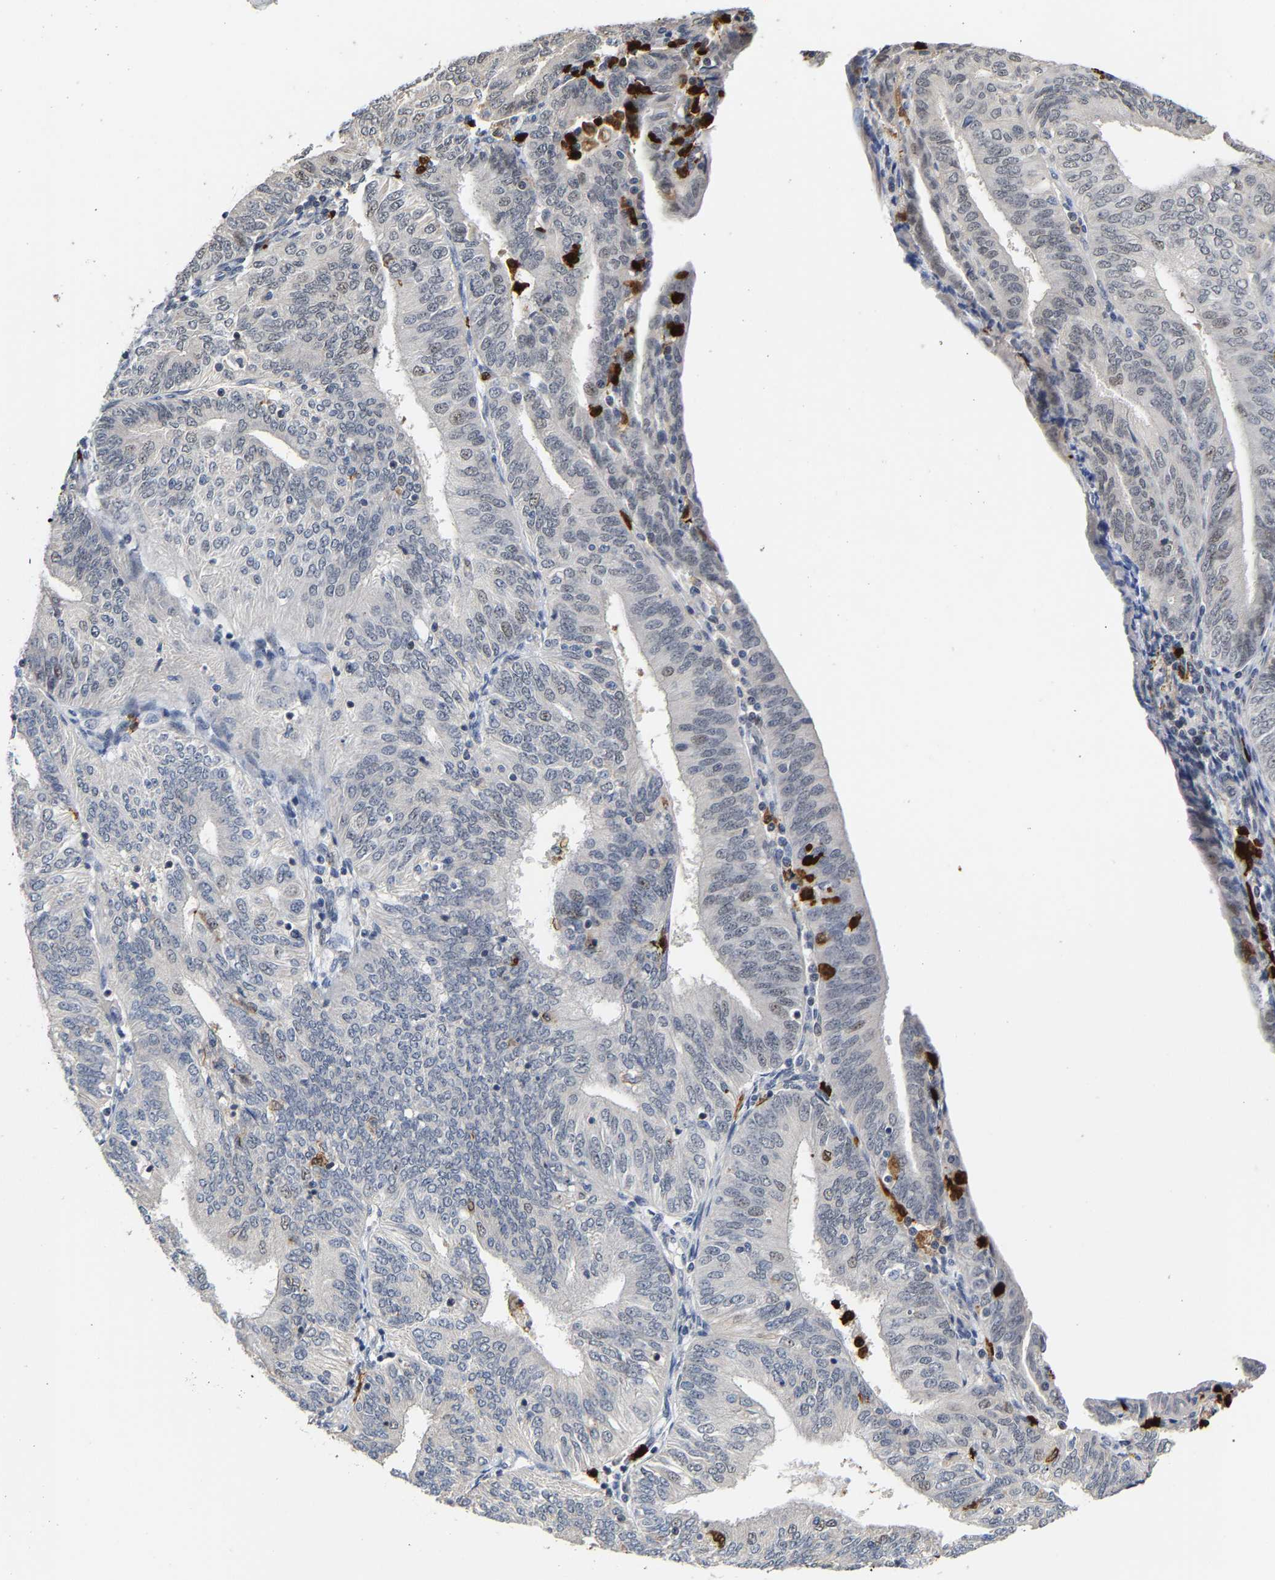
{"staining": {"intensity": "weak", "quantity": "<25%", "location": "nuclear"}, "tissue": "endometrial cancer", "cell_type": "Tumor cells", "image_type": "cancer", "snomed": [{"axis": "morphology", "description": "Adenocarcinoma, NOS"}, {"axis": "topography", "description": "Endometrium"}], "caption": "IHC image of human endometrial cancer stained for a protein (brown), which shows no positivity in tumor cells.", "gene": "TDRD7", "patient": {"sex": "female", "age": 58}}